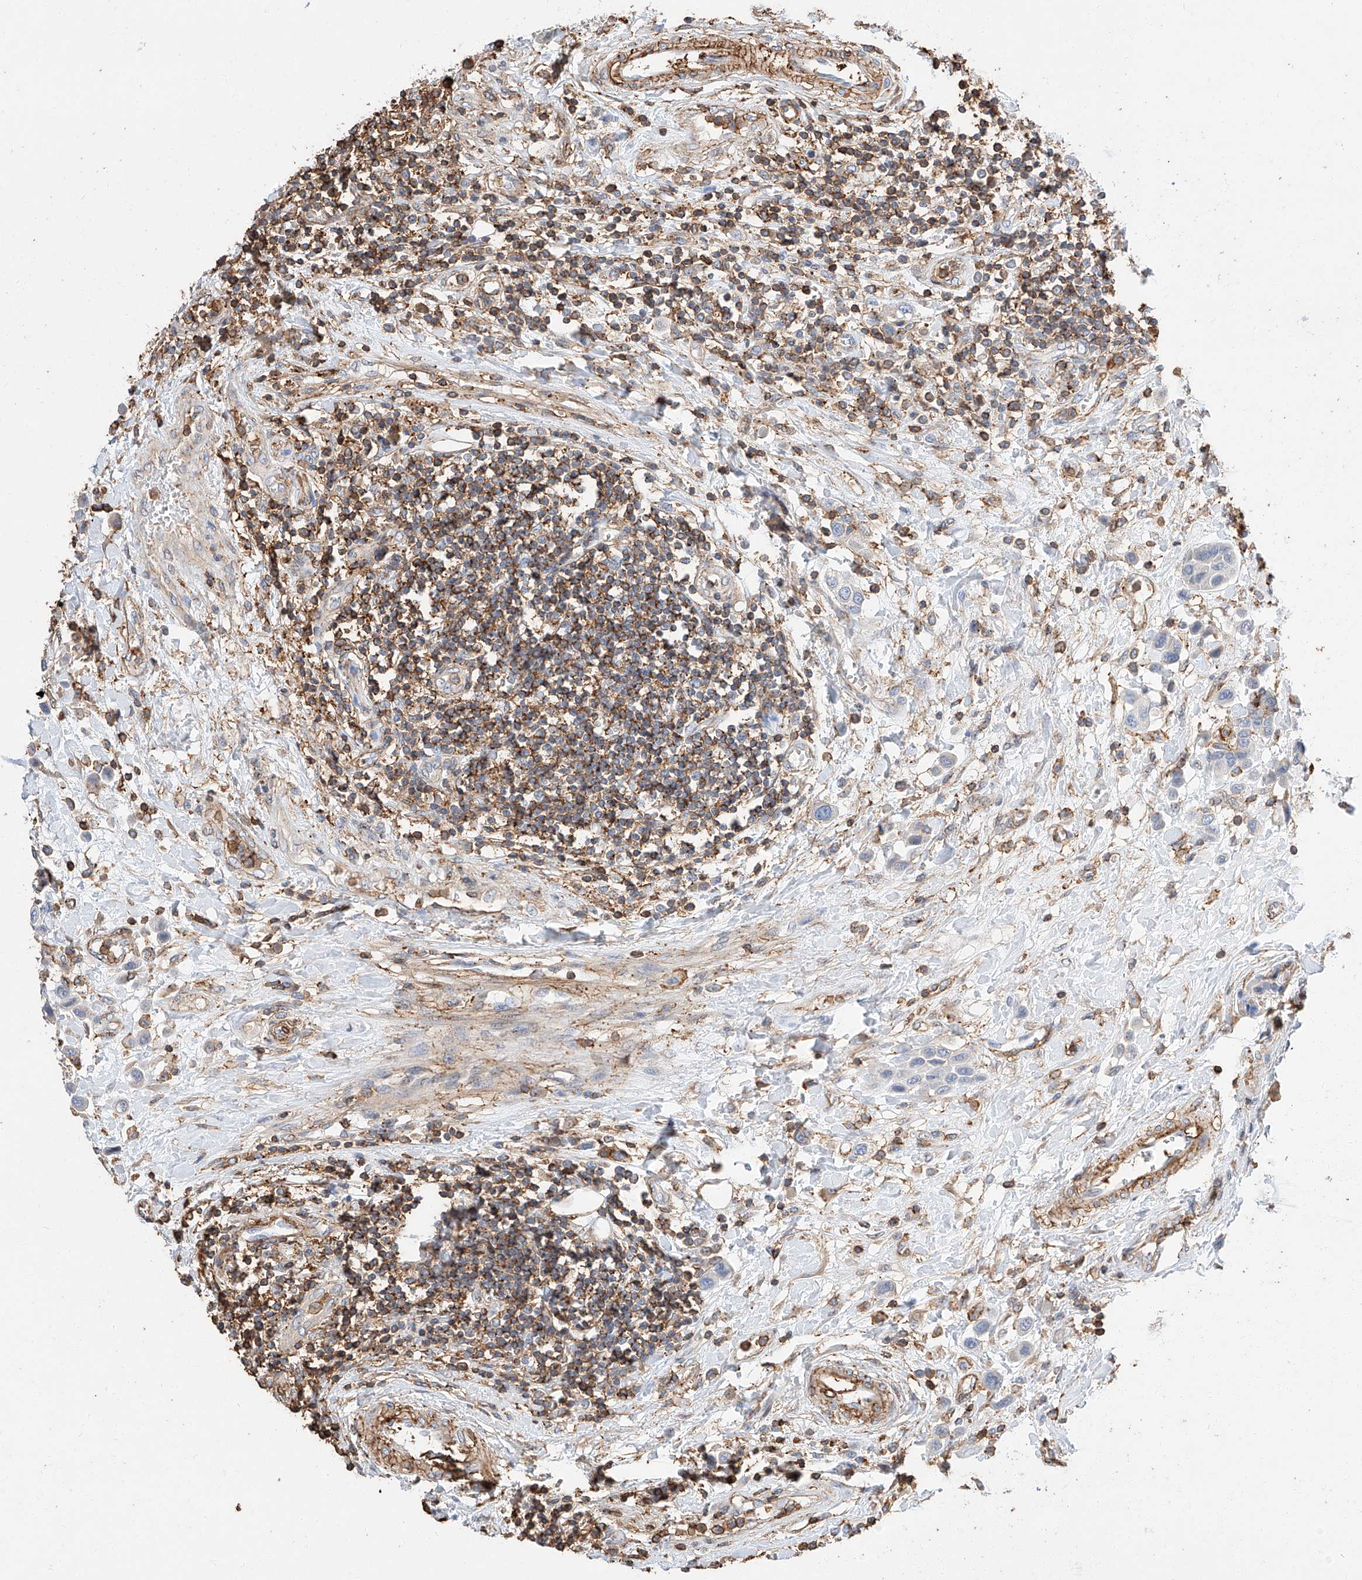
{"staining": {"intensity": "negative", "quantity": "none", "location": "none"}, "tissue": "urothelial cancer", "cell_type": "Tumor cells", "image_type": "cancer", "snomed": [{"axis": "morphology", "description": "Urothelial carcinoma, High grade"}, {"axis": "topography", "description": "Urinary bladder"}], "caption": "Immunohistochemistry of human urothelial cancer displays no positivity in tumor cells. (DAB (3,3'-diaminobenzidine) IHC visualized using brightfield microscopy, high magnification).", "gene": "WFS1", "patient": {"sex": "male", "age": 50}}